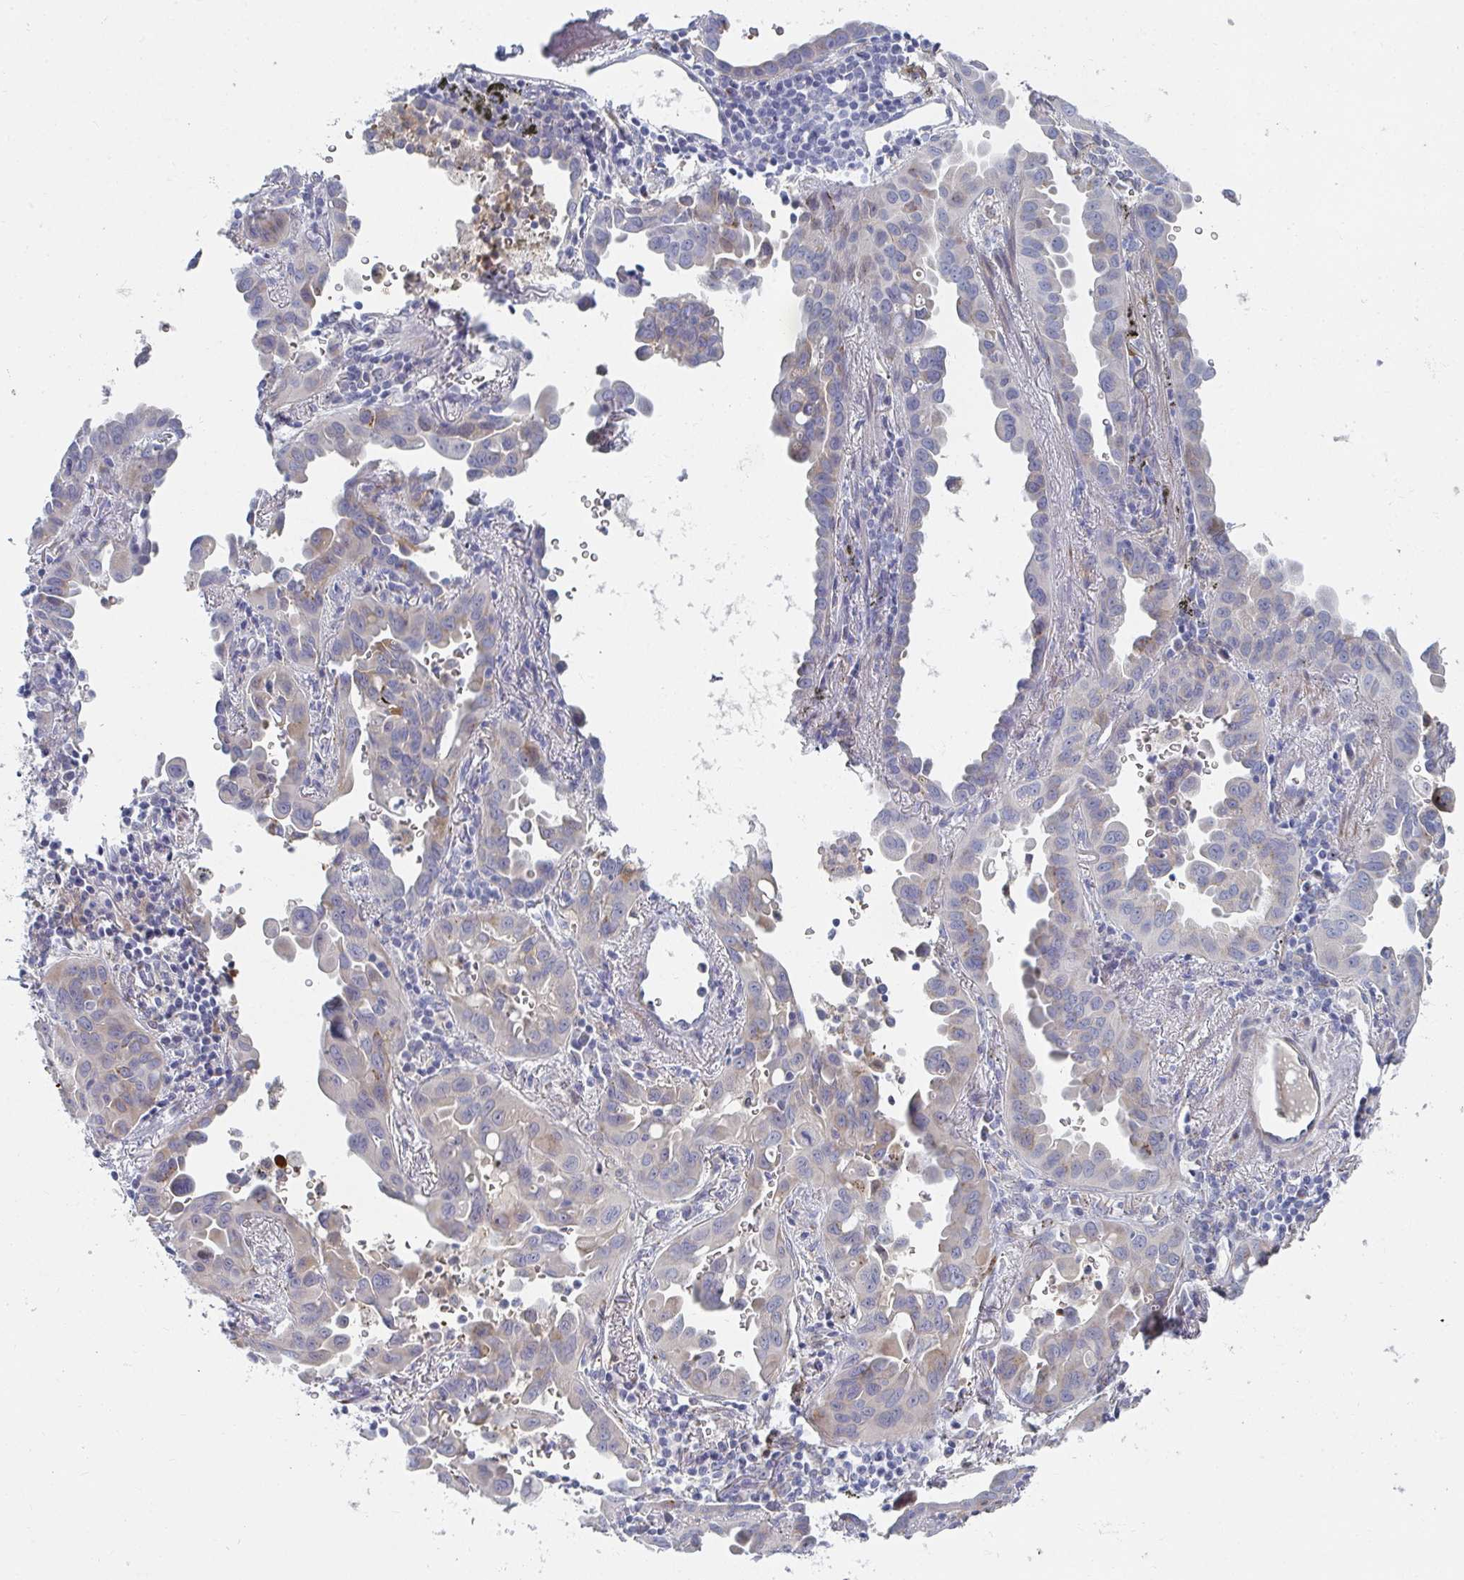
{"staining": {"intensity": "moderate", "quantity": "<25%", "location": "cytoplasmic/membranous"}, "tissue": "lung cancer", "cell_type": "Tumor cells", "image_type": "cancer", "snomed": [{"axis": "morphology", "description": "Adenocarcinoma, NOS"}, {"axis": "topography", "description": "Lung"}], "caption": "Lung cancer stained for a protein demonstrates moderate cytoplasmic/membranous positivity in tumor cells.", "gene": "PSMG1", "patient": {"sex": "male", "age": 68}}